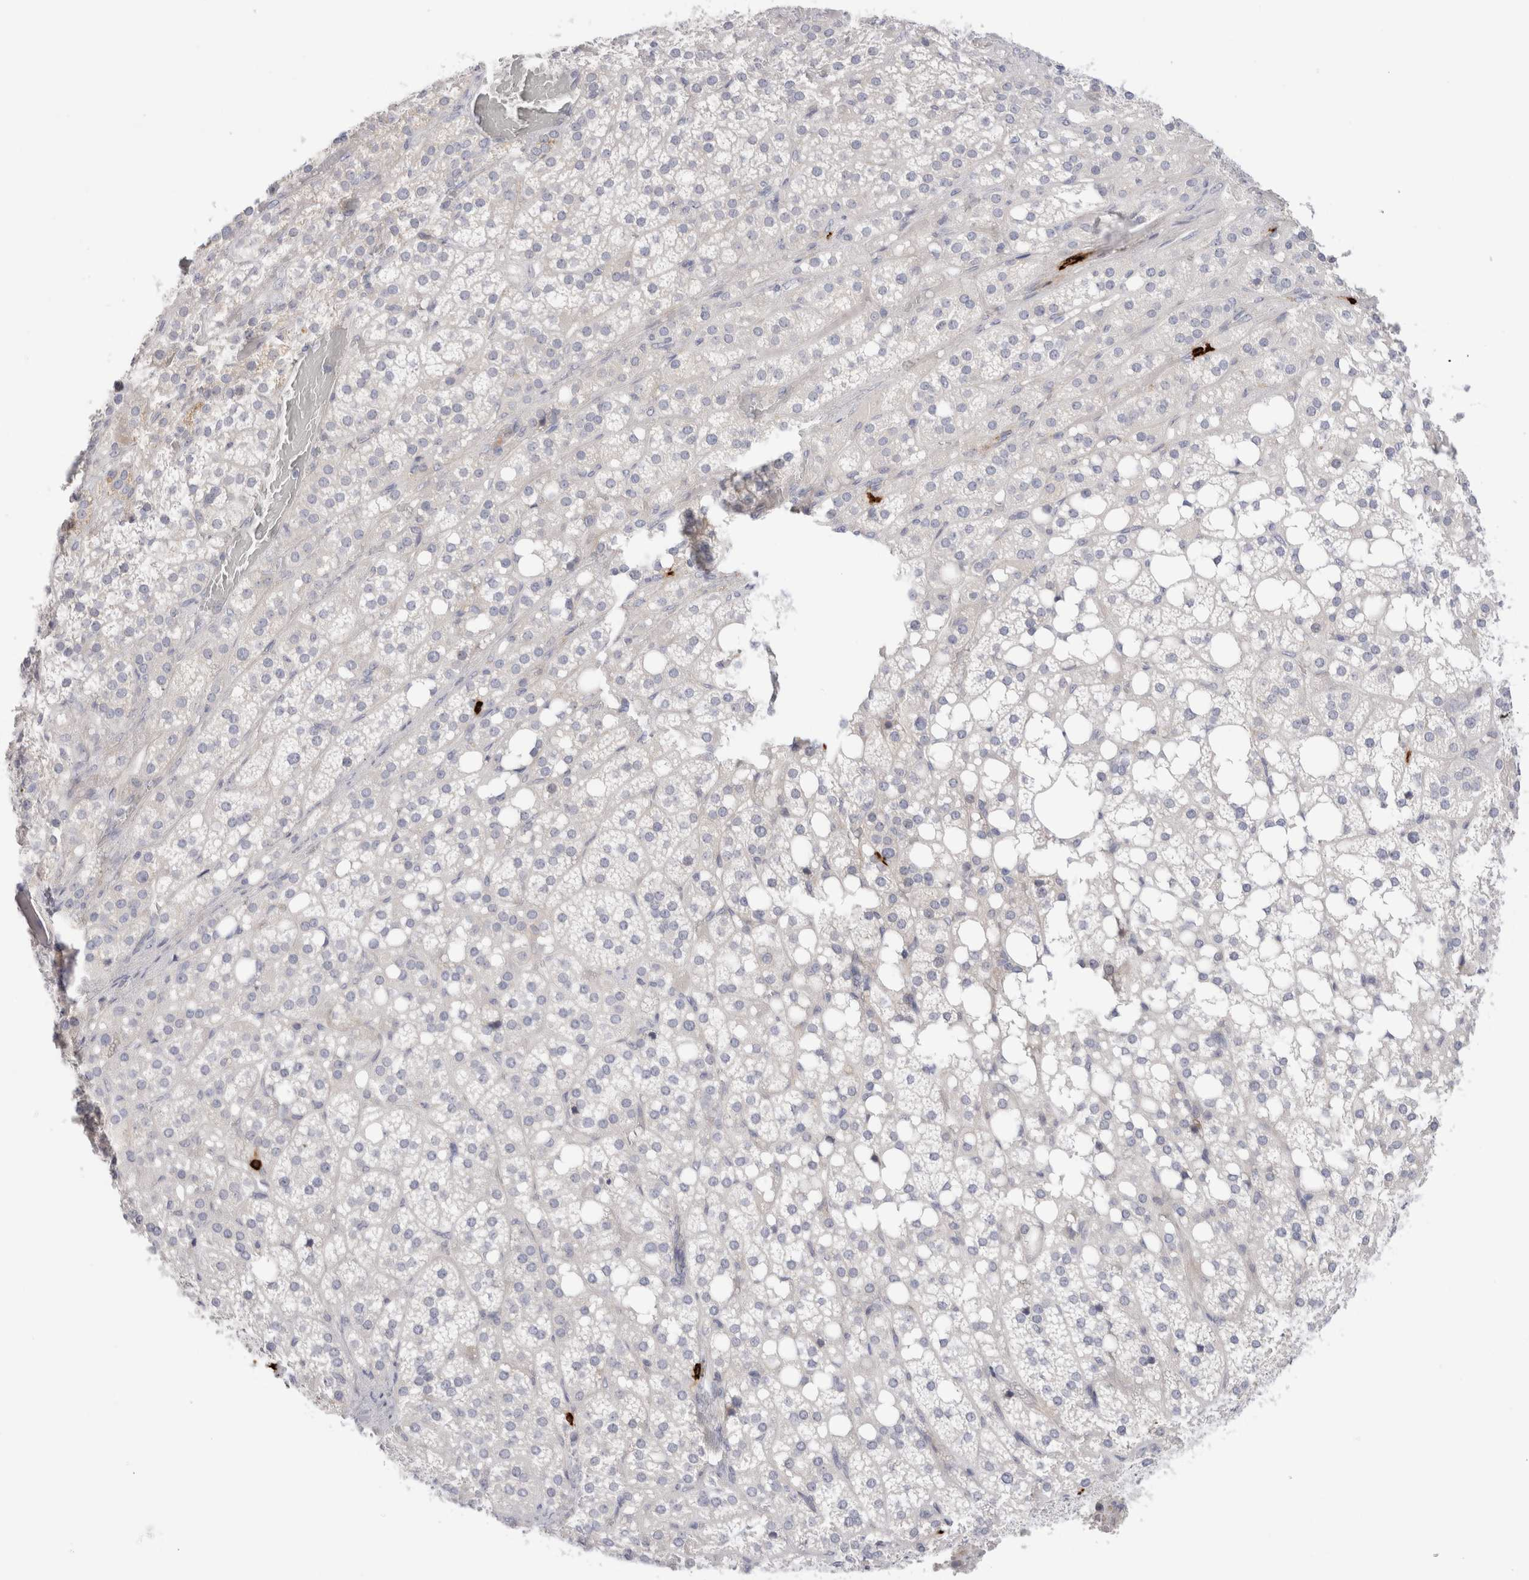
{"staining": {"intensity": "negative", "quantity": "none", "location": "none"}, "tissue": "adrenal gland", "cell_type": "Glandular cells", "image_type": "normal", "snomed": [{"axis": "morphology", "description": "Normal tissue, NOS"}, {"axis": "topography", "description": "Adrenal gland"}], "caption": "This is a histopathology image of immunohistochemistry (IHC) staining of normal adrenal gland, which shows no staining in glandular cells. (DAB IHC, high magnification).", "gene": "SPINK2", "patient": {"sex": "female", "age": 59}}